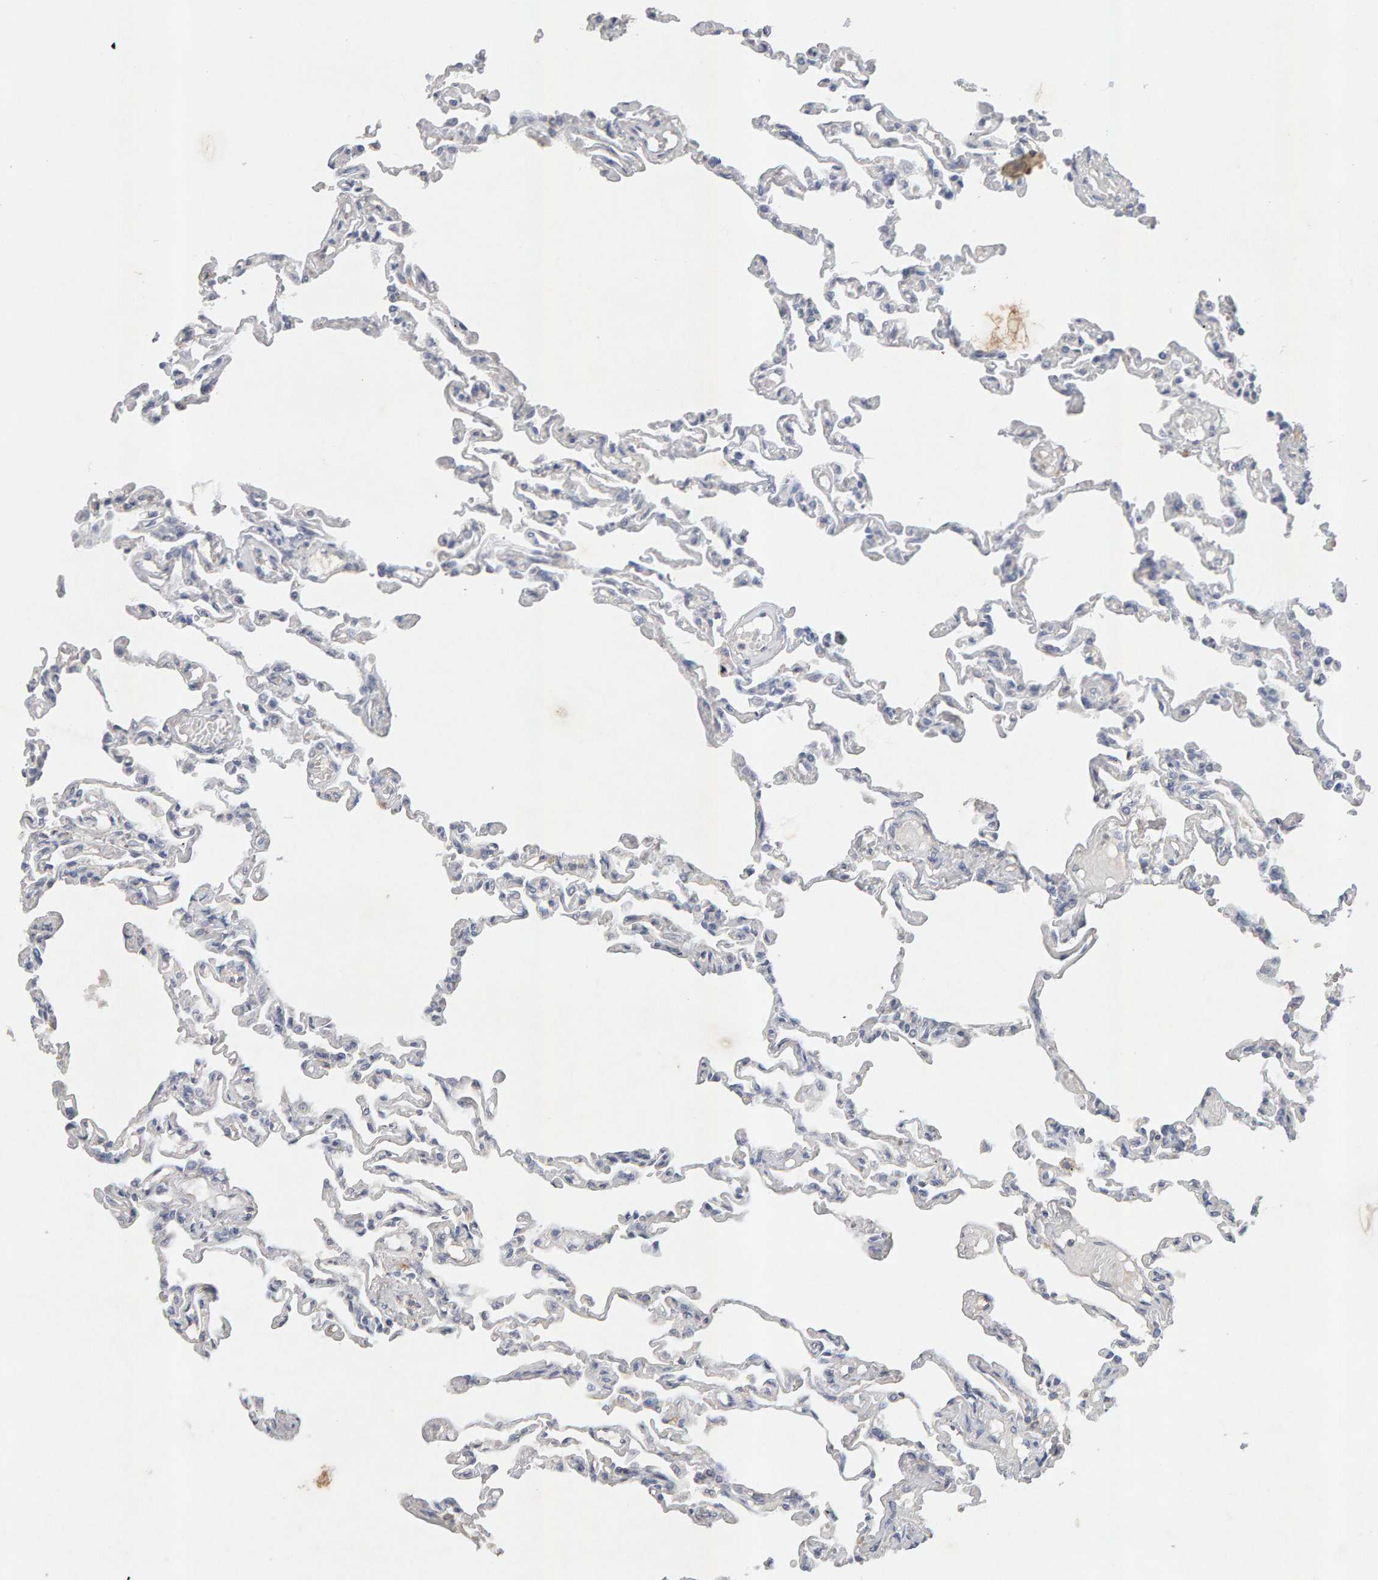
{"staining": {"intensity": "strong", "quantity": "<25%", "location": "cytoplasmic/membranous"}, "tissue": "lung", "cell_type": "Alveolar cells", "image_type": "normal", "snomed": [{"axis": "morphology", "description": "Normal tissue, NOS"}, {"axis": "topography", "description": "Lung"}], "caption": "Immunohistochemistry (IHC) micrograph of benign human lung stained for a protein (brown), which displays medium levels of strong cytoplasmic/membranous positivity in about <25% of alveolar cells.", "gene": "PTPRM", "patient": {"sex": "male", "age": 21}}